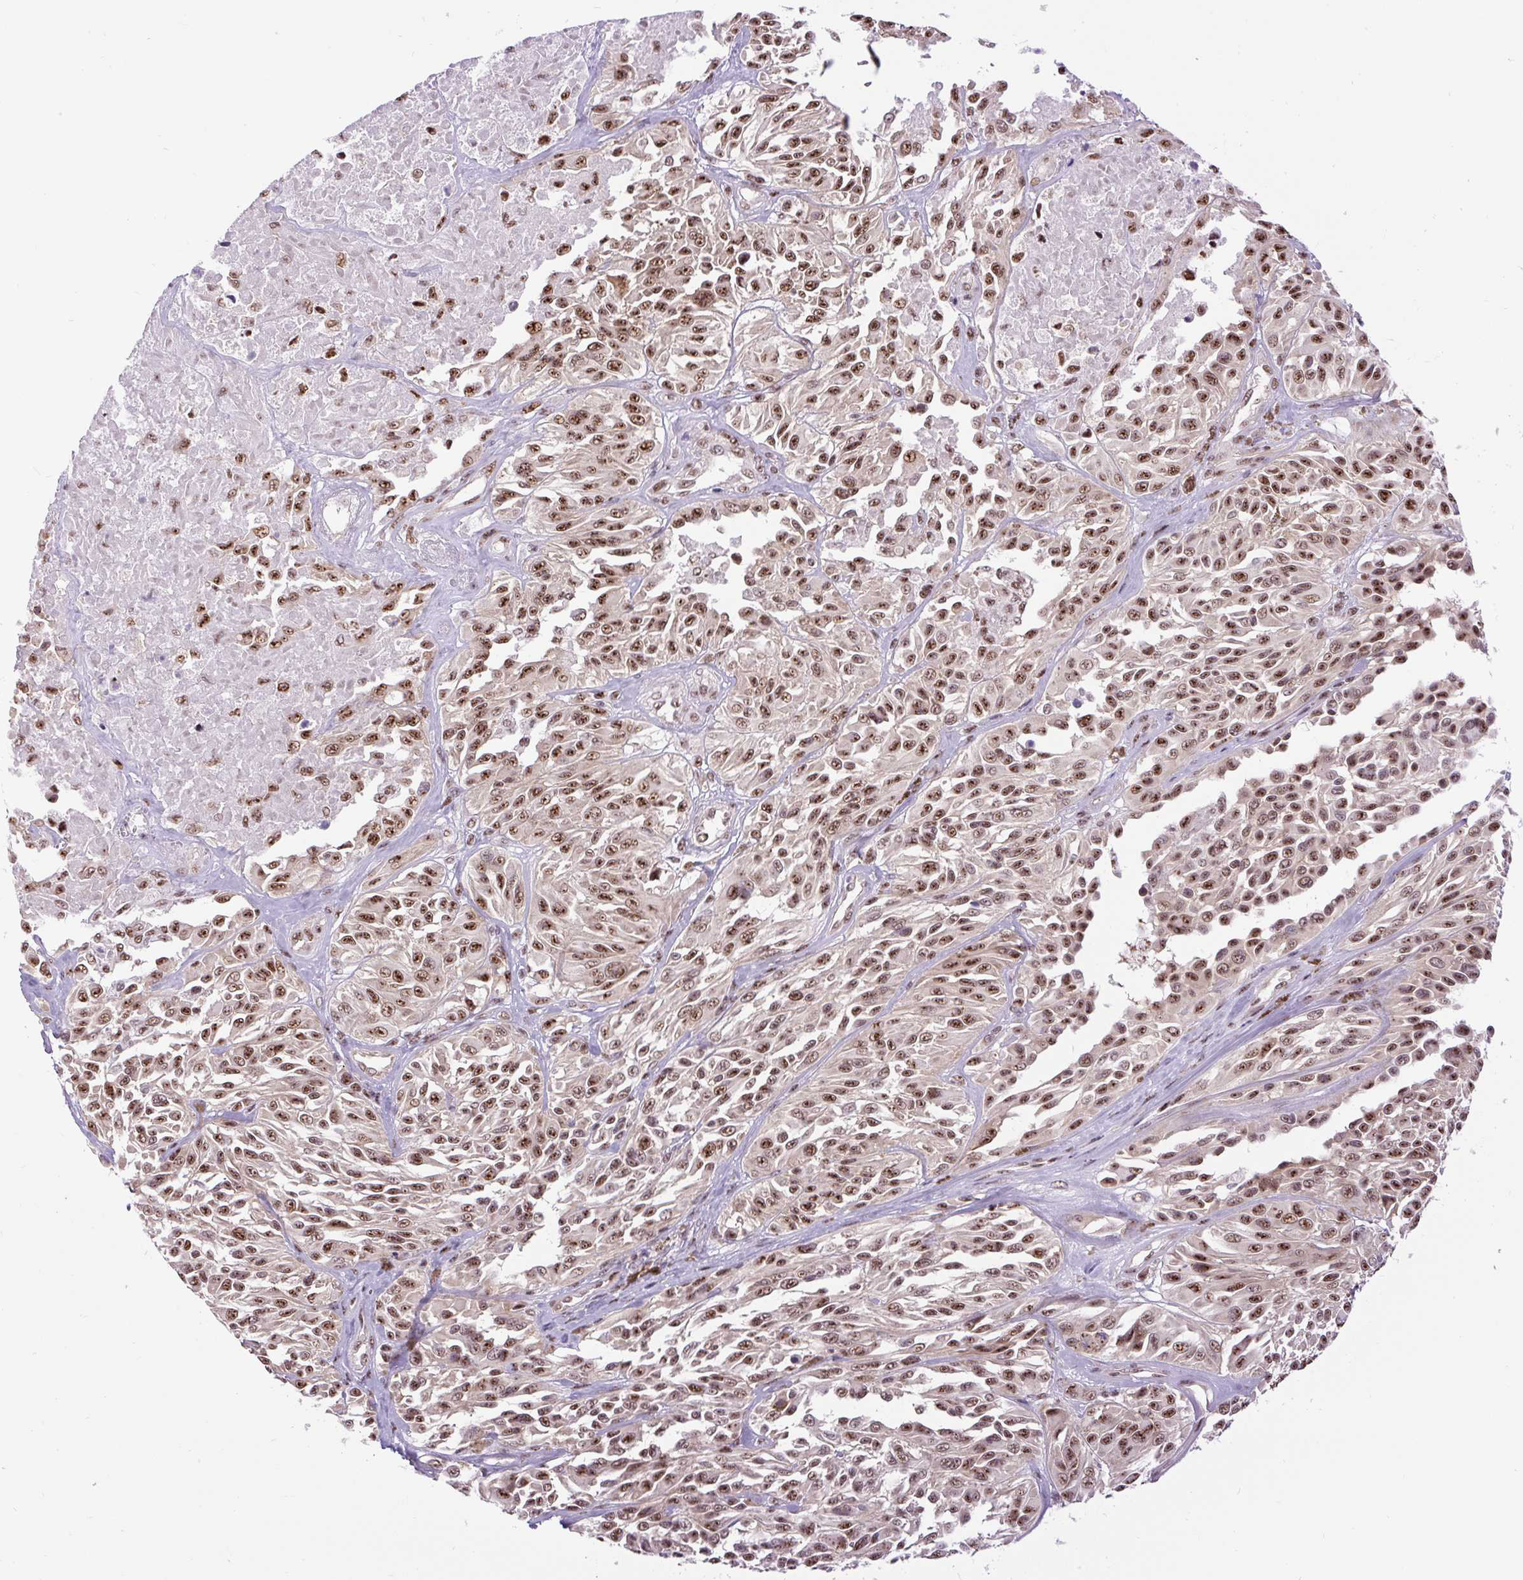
{"staining": {"intensity": "moderate", "quantity": ">75%", "location": "nuclear"}, "tissue": "melanoma", "cell_type": "Tumor cells", "image_type": "cancer", "snomed": [{"axis": "morphology", "description": "Malignant melanoma, NOS"}, {"axis": "topography", "description": "Skin"}], "caption": "Malignant melanoma stained with DAB (3,3'-diaminobenzidine) immunohistochemistry demonstrates medium levels of moderate nuclear staining in about >75% of tumor cells.", "gene": "SMC5", "patient": {"sex": "male", "age": 94}}